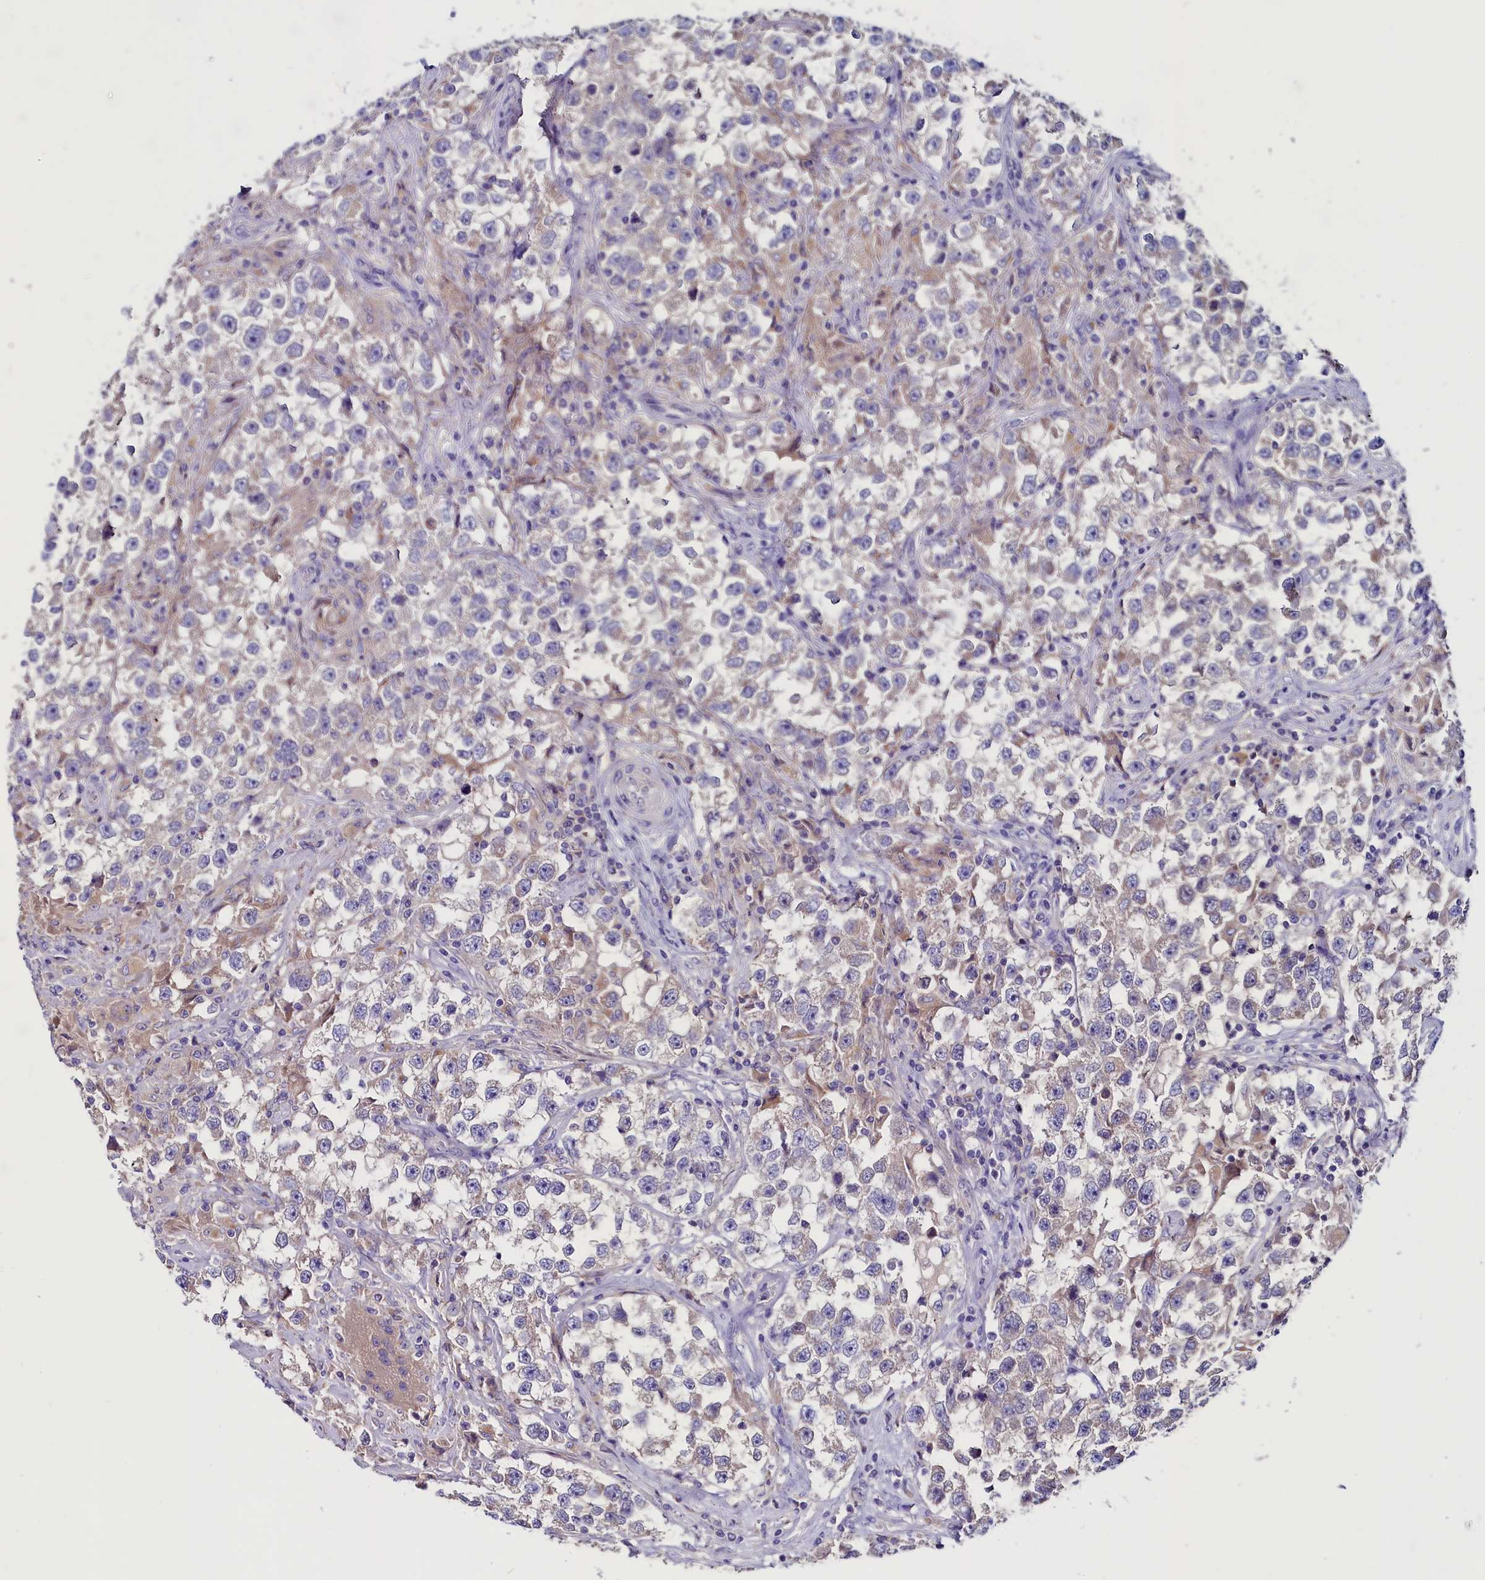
{"staining": {"intensity": "weak", "quantity": "<25%", "location": "cytoplasmic/membranous"}, "tissue": "testis cancer", "cell_type": "Tumor cells", "image_type": "cancer", "snomed": [{"axis": "morphology", "description": "Seminoma, NOS"}, {"axis": "topography", "description": "Testis"}], "caption": "This histopathology image is of seminoma (testis) stained with immunohistochemistry (IHC) to label a protein in brown with the nuclei are counter-stained blue. There is no expression in tumor cells. (Stains: DAB (3,3'-diaminobenzidine) immunohistochemistry with hematoxylin counter stain, Microscopy: brightfield microscopy at high magnification).", "gene": "CCBE1", "patient": {"sex": "male", "age": 46}}